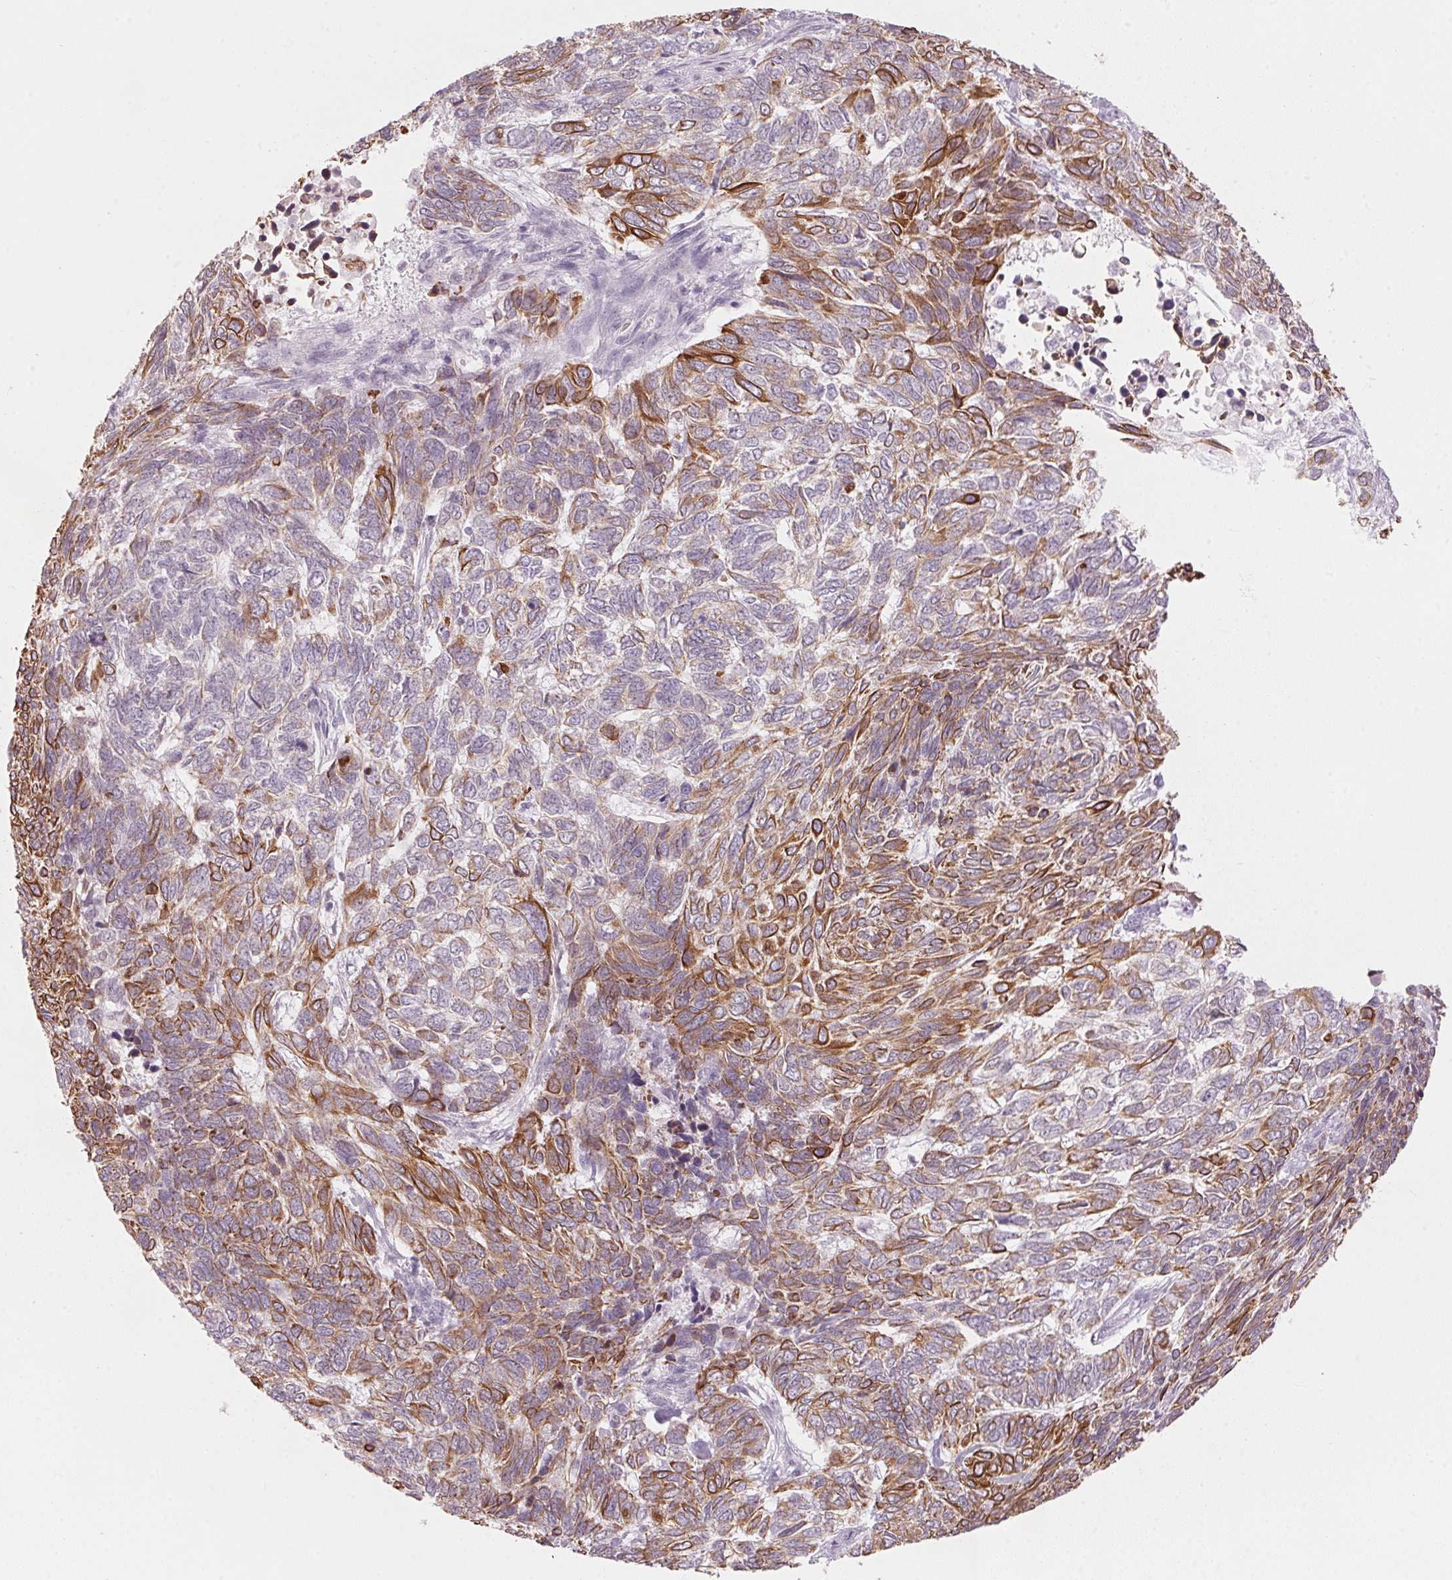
{"staining": {"intensity": "moderate", "quantity": "25%-75%", "location": "cytoplasmic/membranous"}, "tissue": "skin cancer", "cell_type": "Tumor cells", "image_type": "cancer", "snomed": [{"axis": "morphology", "description": "Basal cell carcinoma"}, {"axis": "topography", "description": "Skin"}], "caption": "Human skin basal cell carcinoma stained with a brown dye exhibits moderate cytoplasmic/membranous positive positivity in approximately 25%-75% of tumor cells.", "gene": "SCTR", "patient": {"sex": "female", "age": 65}}